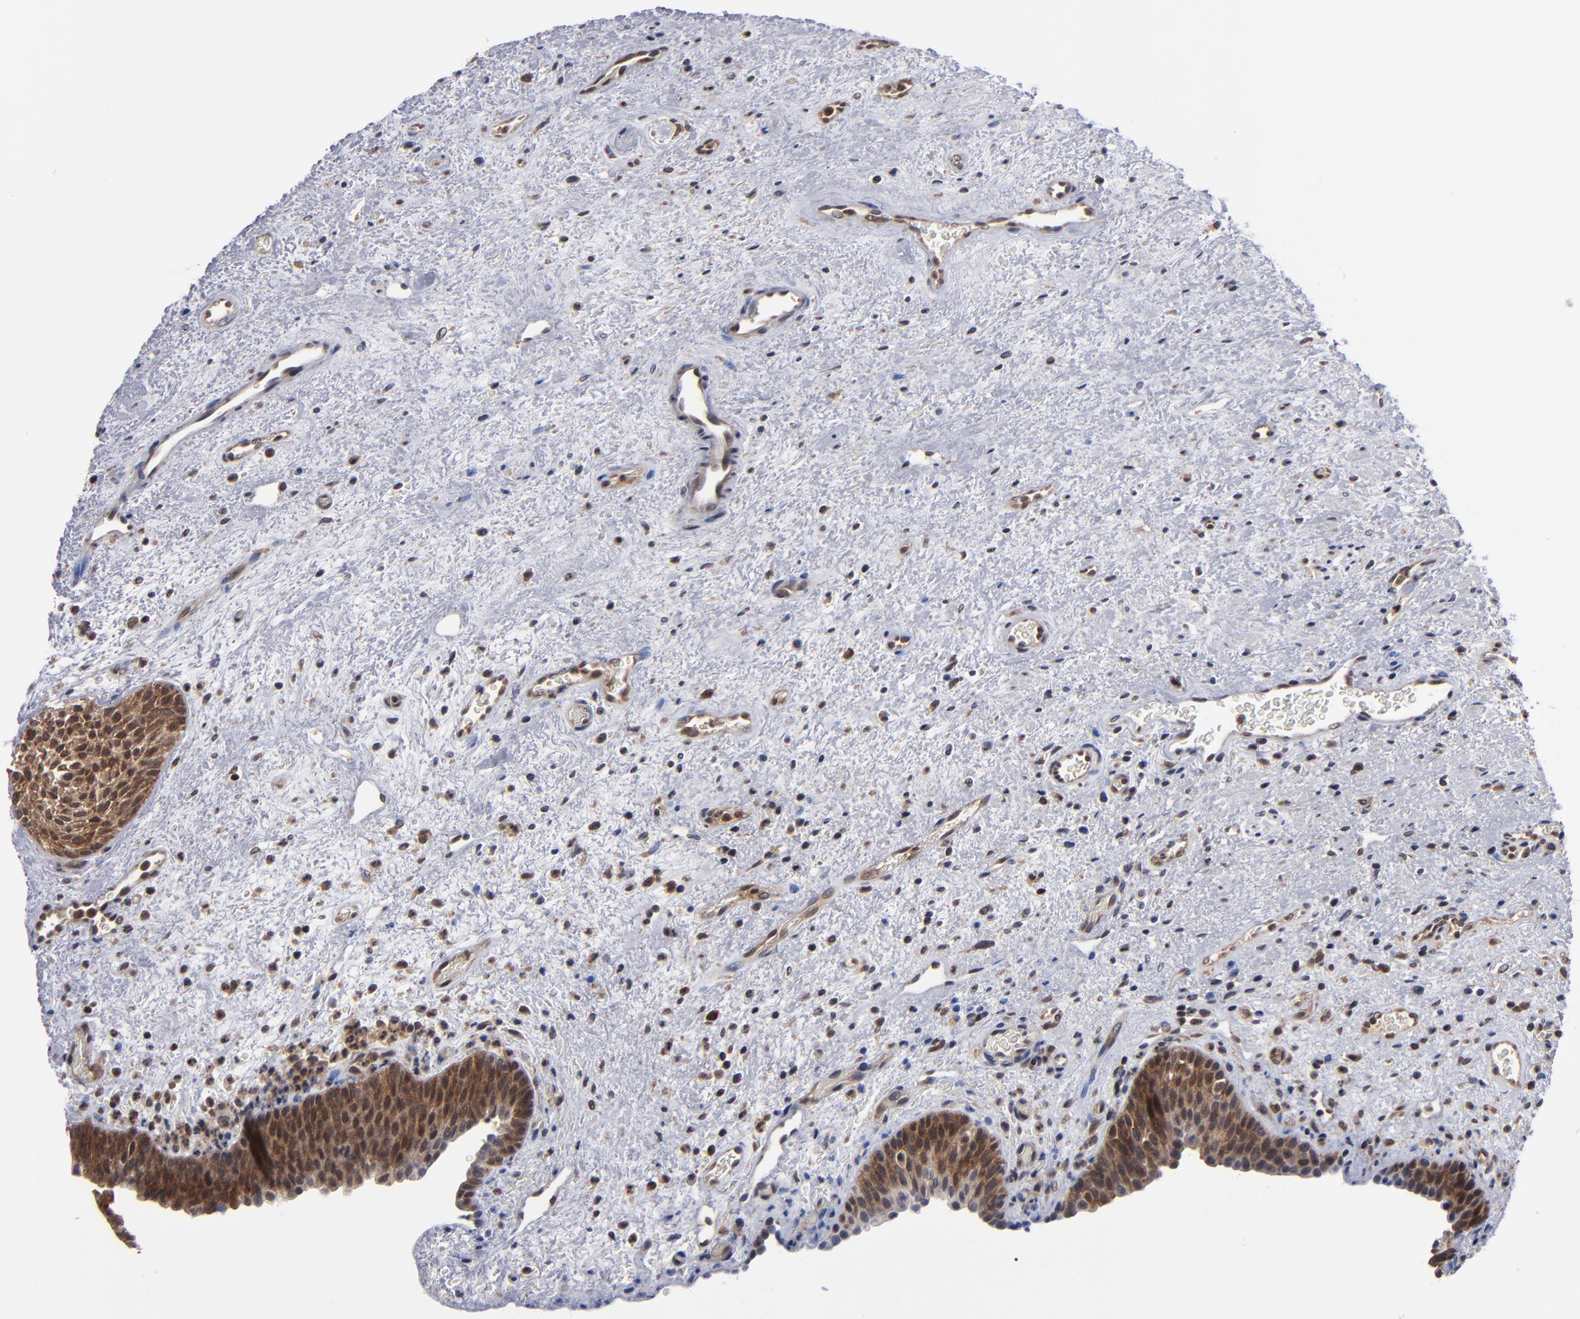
{"staining": {"intensity": "strong", "quantity": ">75%", "location": "cytoplasmic/membranous"}, "tissue": "urinary bladder", "cell_type": "Urothelial cells", "image_type": "normal", "snomed": [{"axis": "morphology", "description": "Normal tissue, NOS"}, {"axis": "topography", "description": "Urinary bladder"}], "caption": "A micrograph of human urinary bladder stained for a protein shows strong cytoplasmic/membranous brown staining in urothelial cells. The protein of interest is shown in brown color, while the nuclei are stained blue.", "gene": "ALG13", "patient": {"sex": "male", "age": 48}}